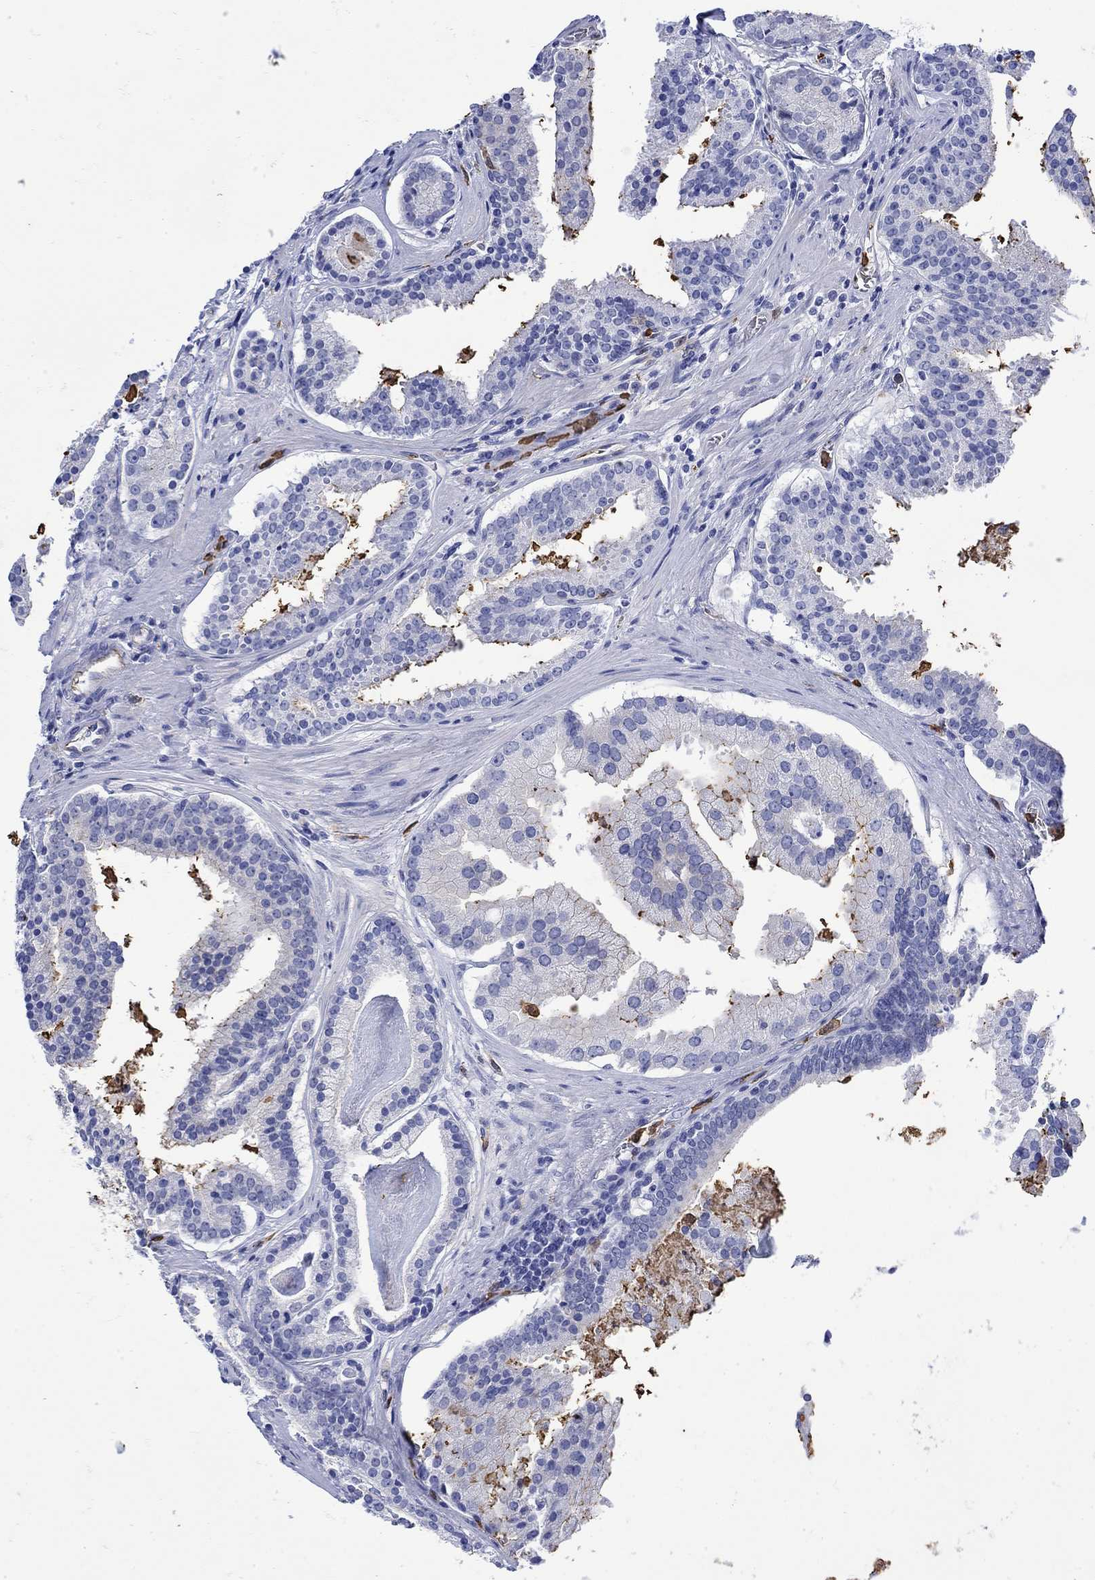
{"staining": {"intensity": "negative", "quantity": "none", "location": "none"}, "tissue": "prostate cancer", "cell_type": "Tumor cells", "image_type": "cancer", "snomed": [{"axis": "morphology", "description": "Adenocarcinoma, NOS"}, {"axis": "topography", "description": "Prostate and seminal vesicle, NOS"}, {"axis": "topography", "description": "Prostate"}], "caption": "Immunohistochemistry (IHC) of prostate adenocarcinoma reveals no positivity in tumor cells. (DAB (3,3'-diaminobenzidine) immunohistochemistry visualized using brightfield microscopy, high magnification).", "gene": "LINGO3", "patient": {"sex": "male", "age": 44}}